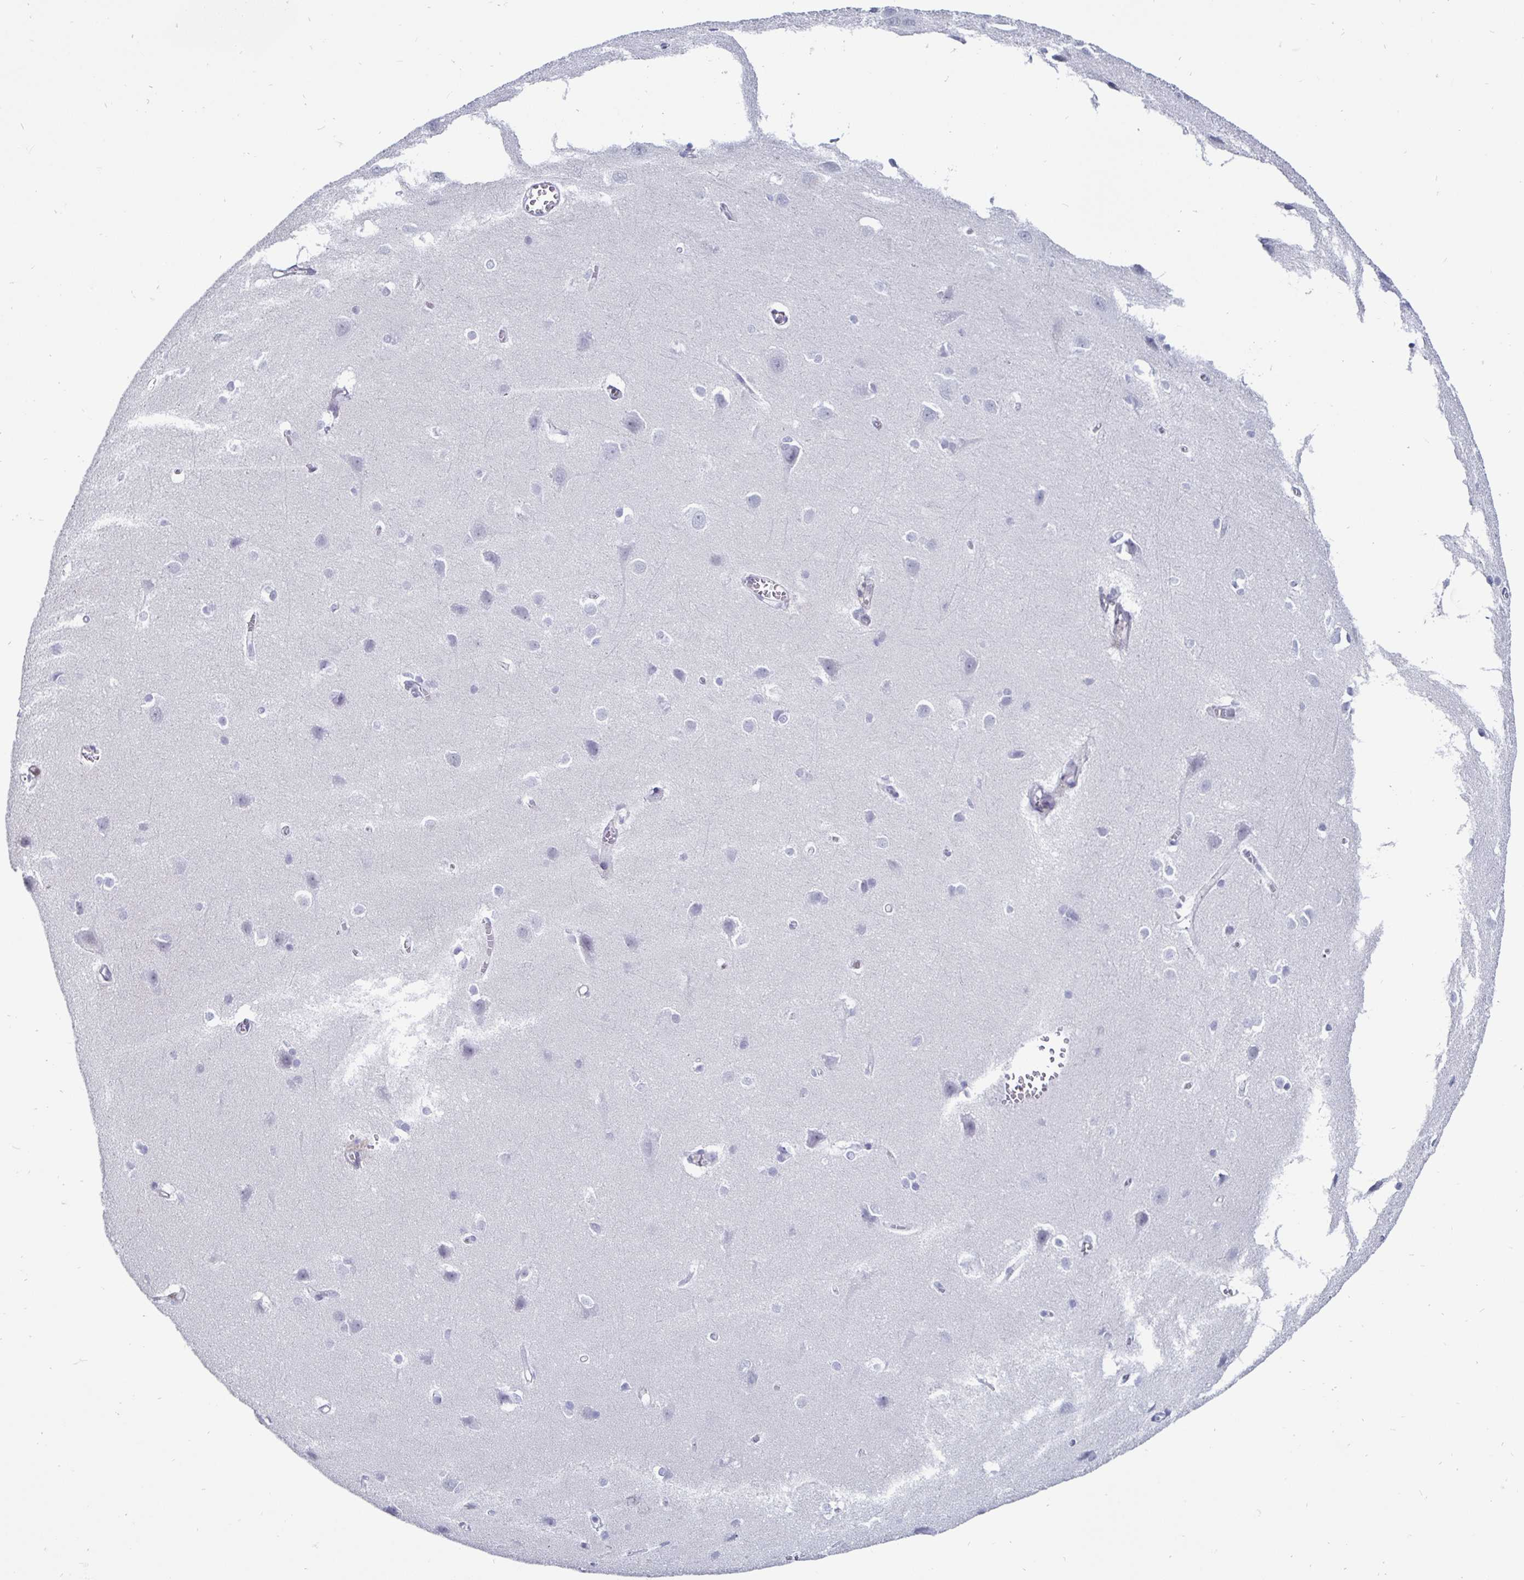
{"staining": {"intensity": "negative", "quantity": "none", "location": "none"}, "tissue": "cerebral cortex", "cell_type": "Endothelial cells", "image_type": "normal", "snomed": [{"axis": "morphology", "description": "Normal tissue, NOS"}, {"axis": "topography", "description": "Cerebral cortex"}], "caption": "DAB immunohistochemical staining of unremarkable human cerebral cortex demonstrates no significant positivity in endothelial cells. (DAB (3,3'-diaminobenzidine) IHC visualized using brightfield microscopy, high magnification).", "gene": "OOSP2", "patient": {"sex": "male", "age": 37}}